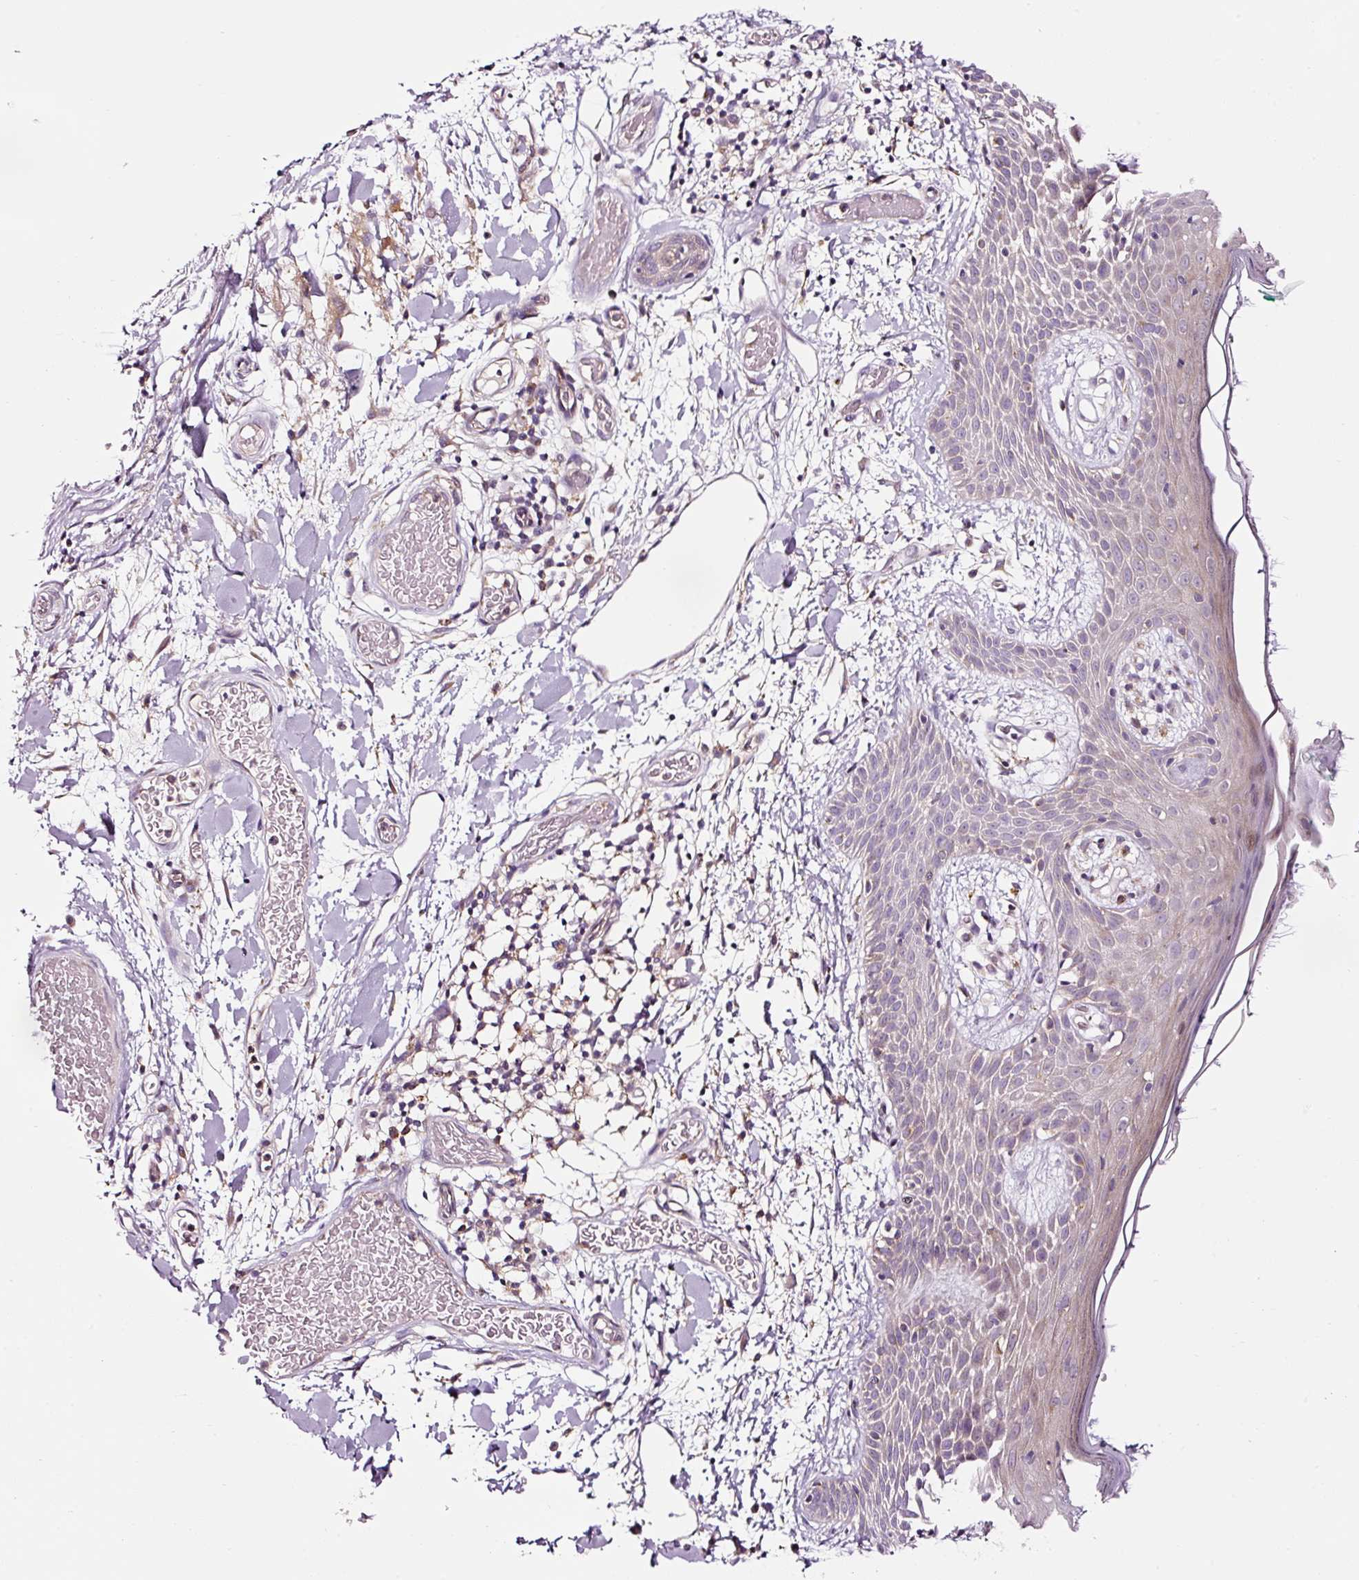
{"staining": {"intensity": "weak", "quantity": "<25%", "location": "cytoplasmic/membranous"}, "tissue": "skin", "cell_type": "Fibroblasts", "image_type": "normal", "snomed": [{"axis": "morphology", "description": "Normal tissue, NOS"}, {"axis": "topography", "description": "Skin"}], "caption": "Immunohistochemistry micrograph of normal skin: skin stained with DAB displays no significant protein expression in fibroblasts.", "gene": "NAPA", "patient": {"sex": "male", "age": 79}}